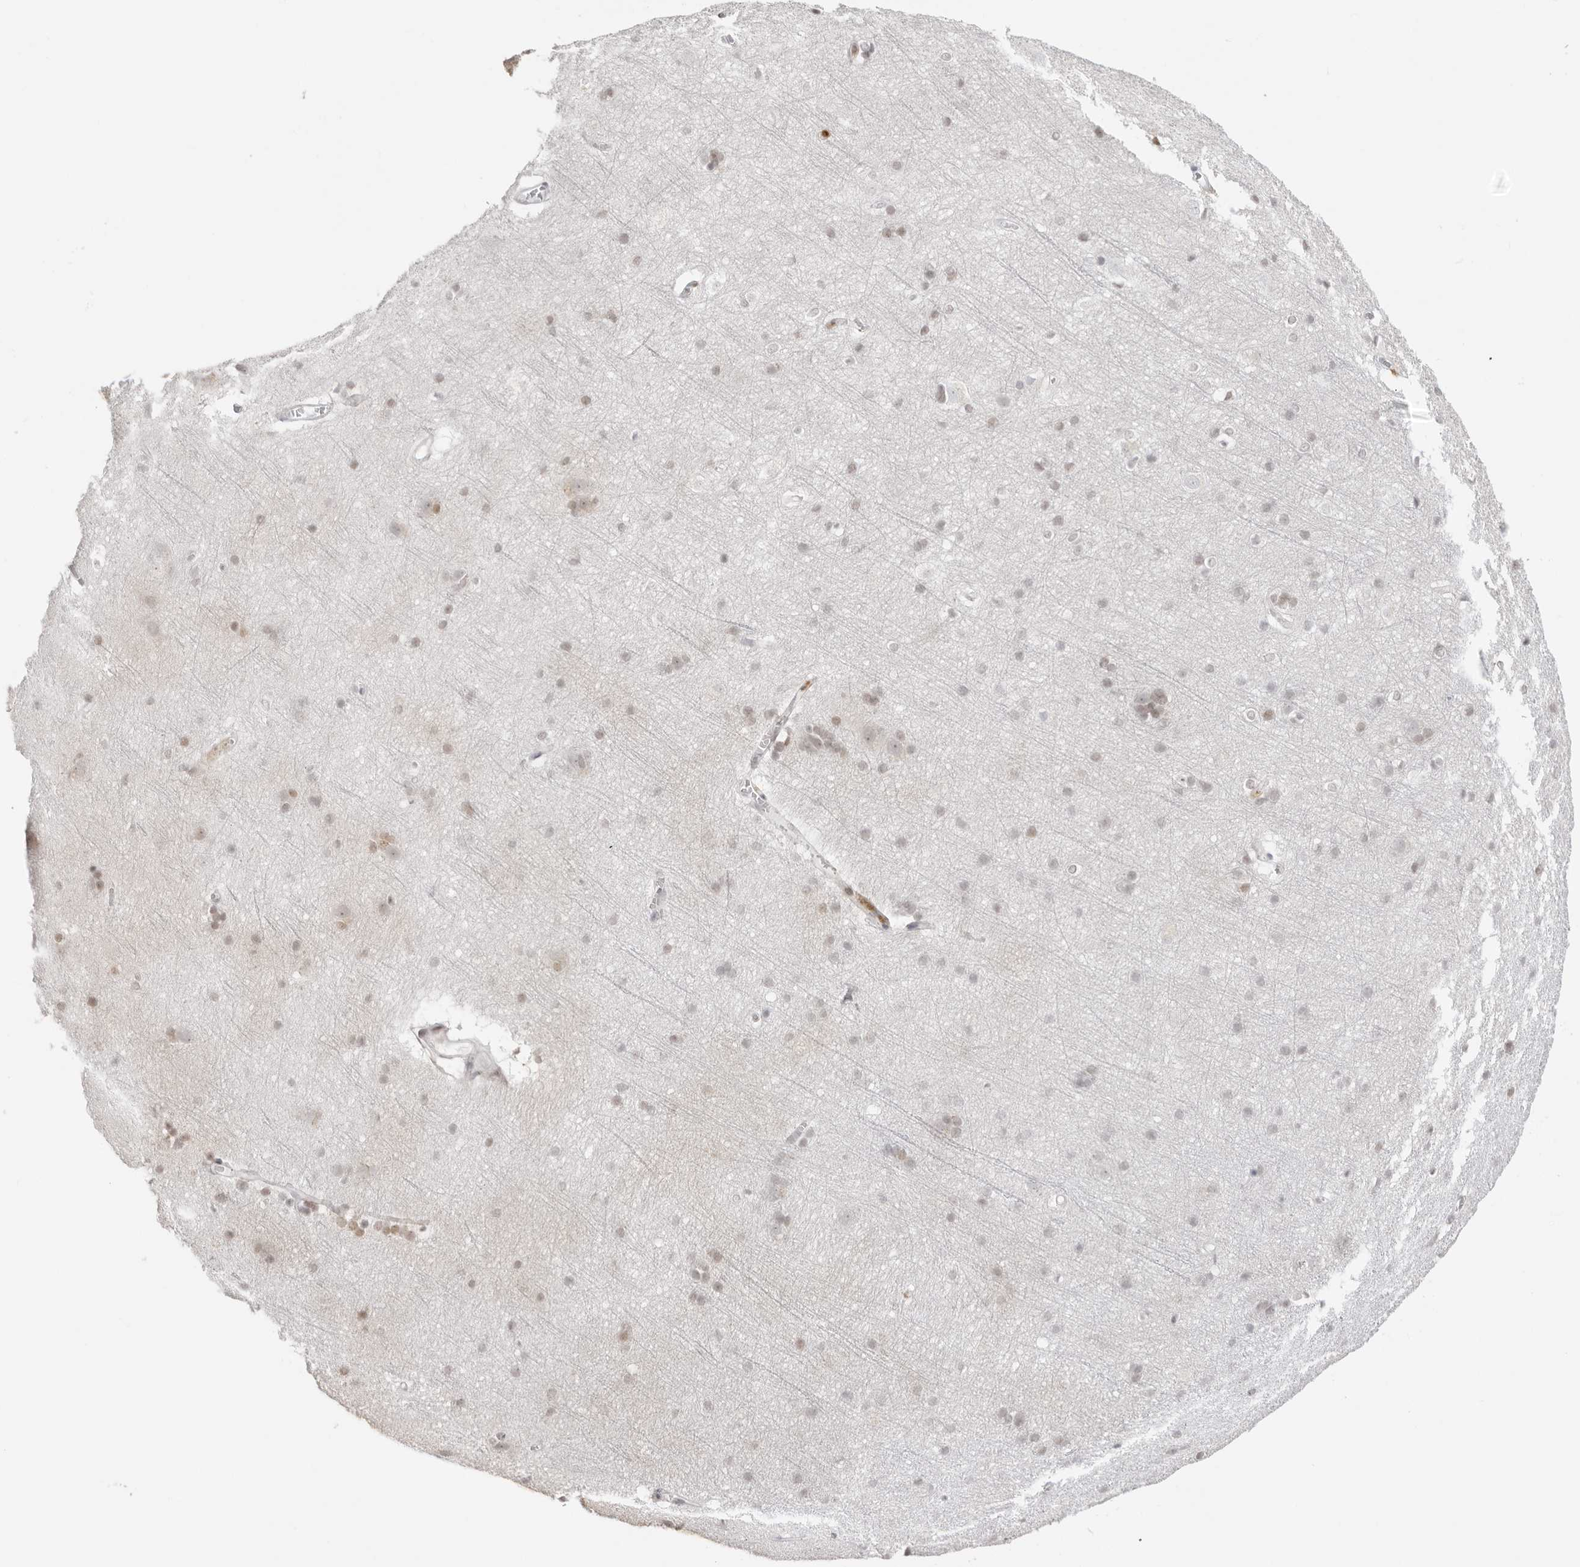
{"staining": {"intensity": "weak", "quantity": ">75%", "location": "nuclear"}, "tissue": "cerebral cortex", "cell_type": "Endothelial cells", "image_type": "normal", "snomed": [{"axis": "morphology", "description": "Normal tissue, NOS"}, {"axis": "topography", "description": "Cerebral cortex"}], "caption": "A low amount of weak nuclear expression is identified in approximately >75% of endothelial cells in normal cerebral cortex.", "gene": "RNF146", "patient": {"sex": "male", "age": 54}}